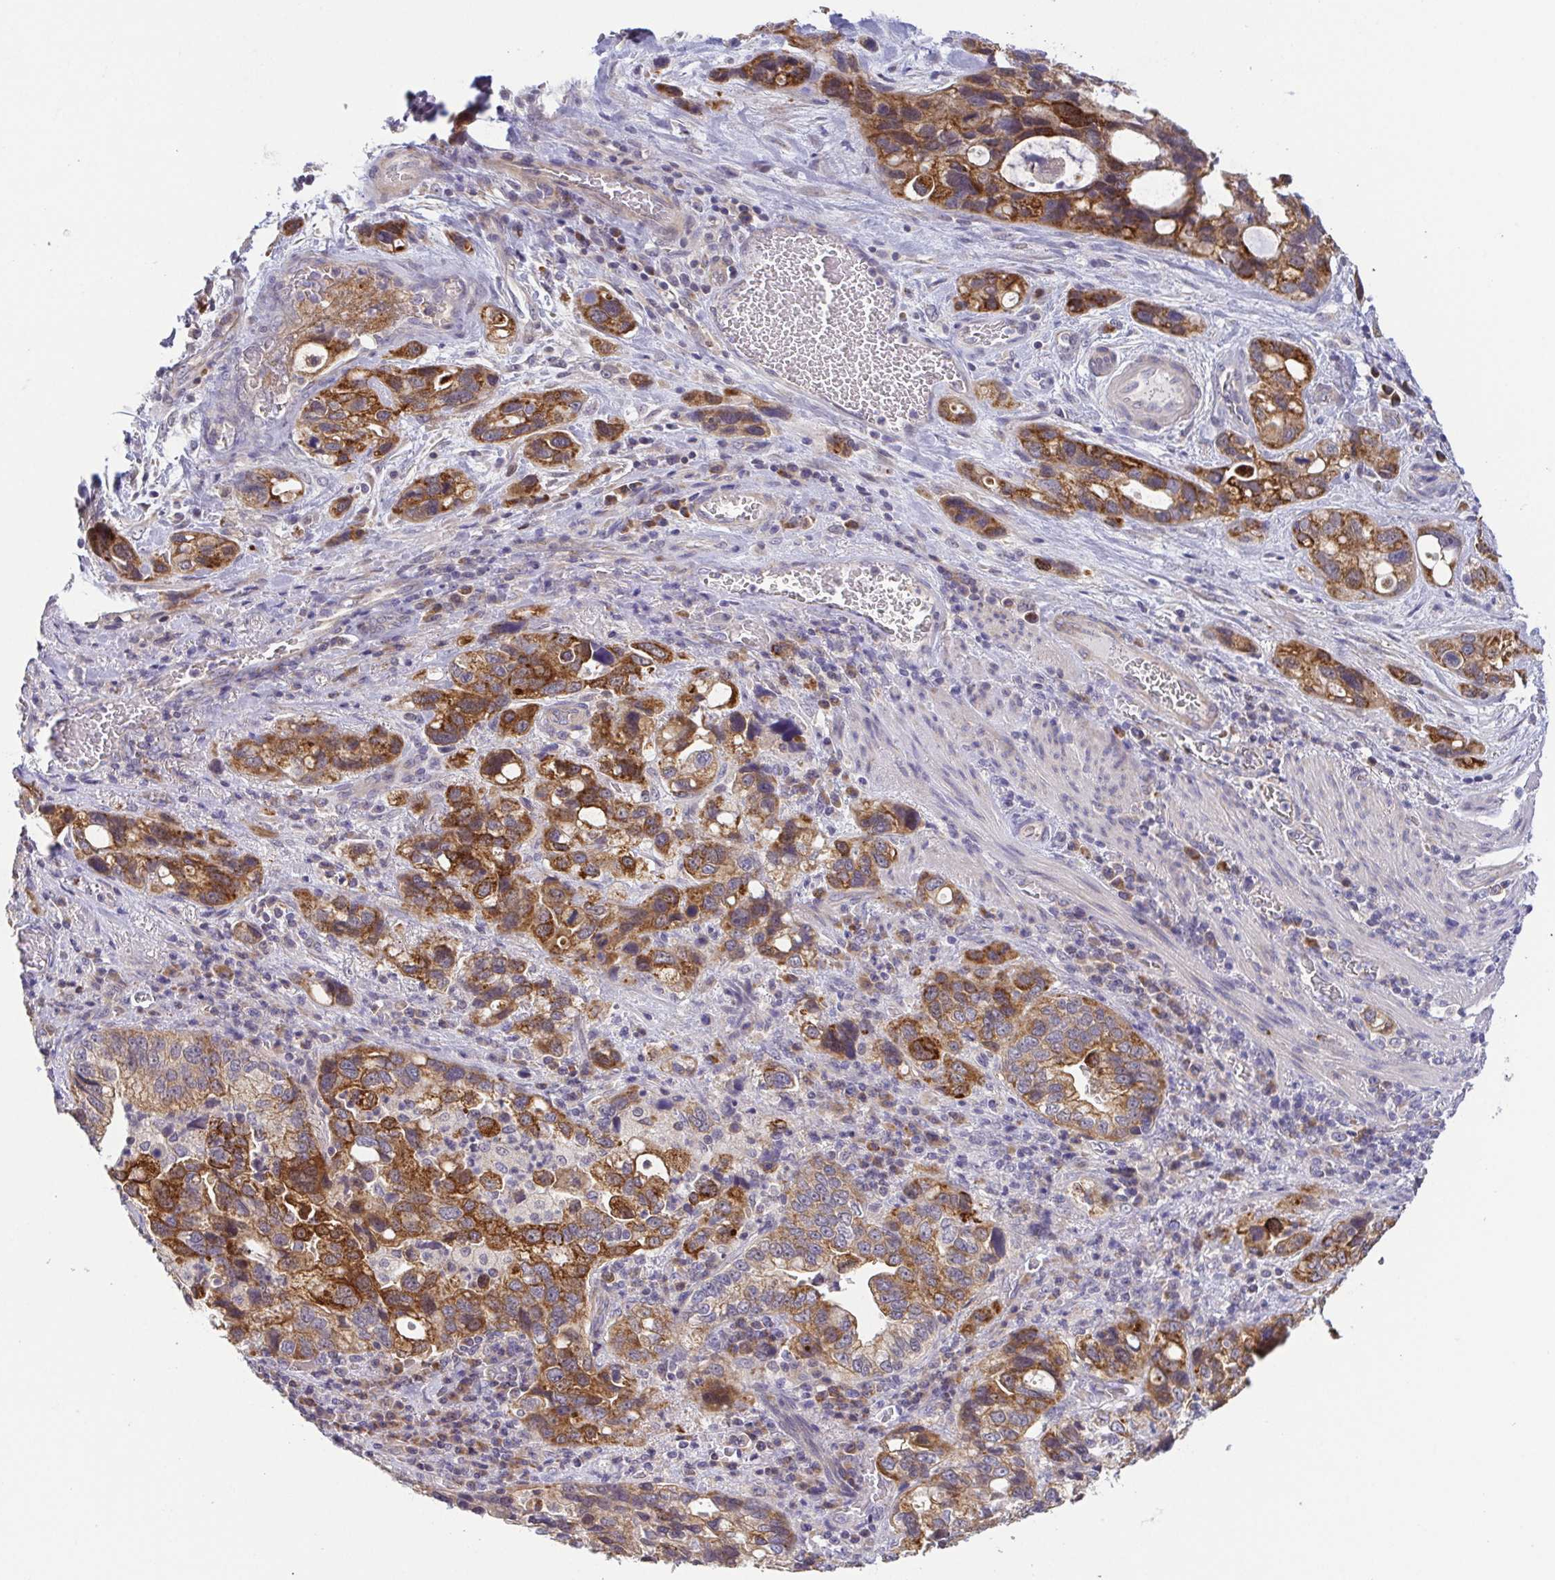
{"staining": {"intensity": "strong", "quantity": "25%-75%", "location": "cytoplasmic/membranous"}, "tissue": "stomach cancer", "cell_type": "Tumor cells", "image_type": "cancer", "snomed": [{"axis": "morphology", "description": "Adenocarcinoma, NOS"}, {"axis": "topography", "description": "Stomach, upper"}], "caption": "This micrograph shows immunohistochemistry staining of human stomach cancer (adenocarcinoma), with high strong cytoplasmic/membranous positivity in about 25%-75% of tumor cells.", "gene": "BCL2L1", "patient": {"sex": "female", "age": 81}}